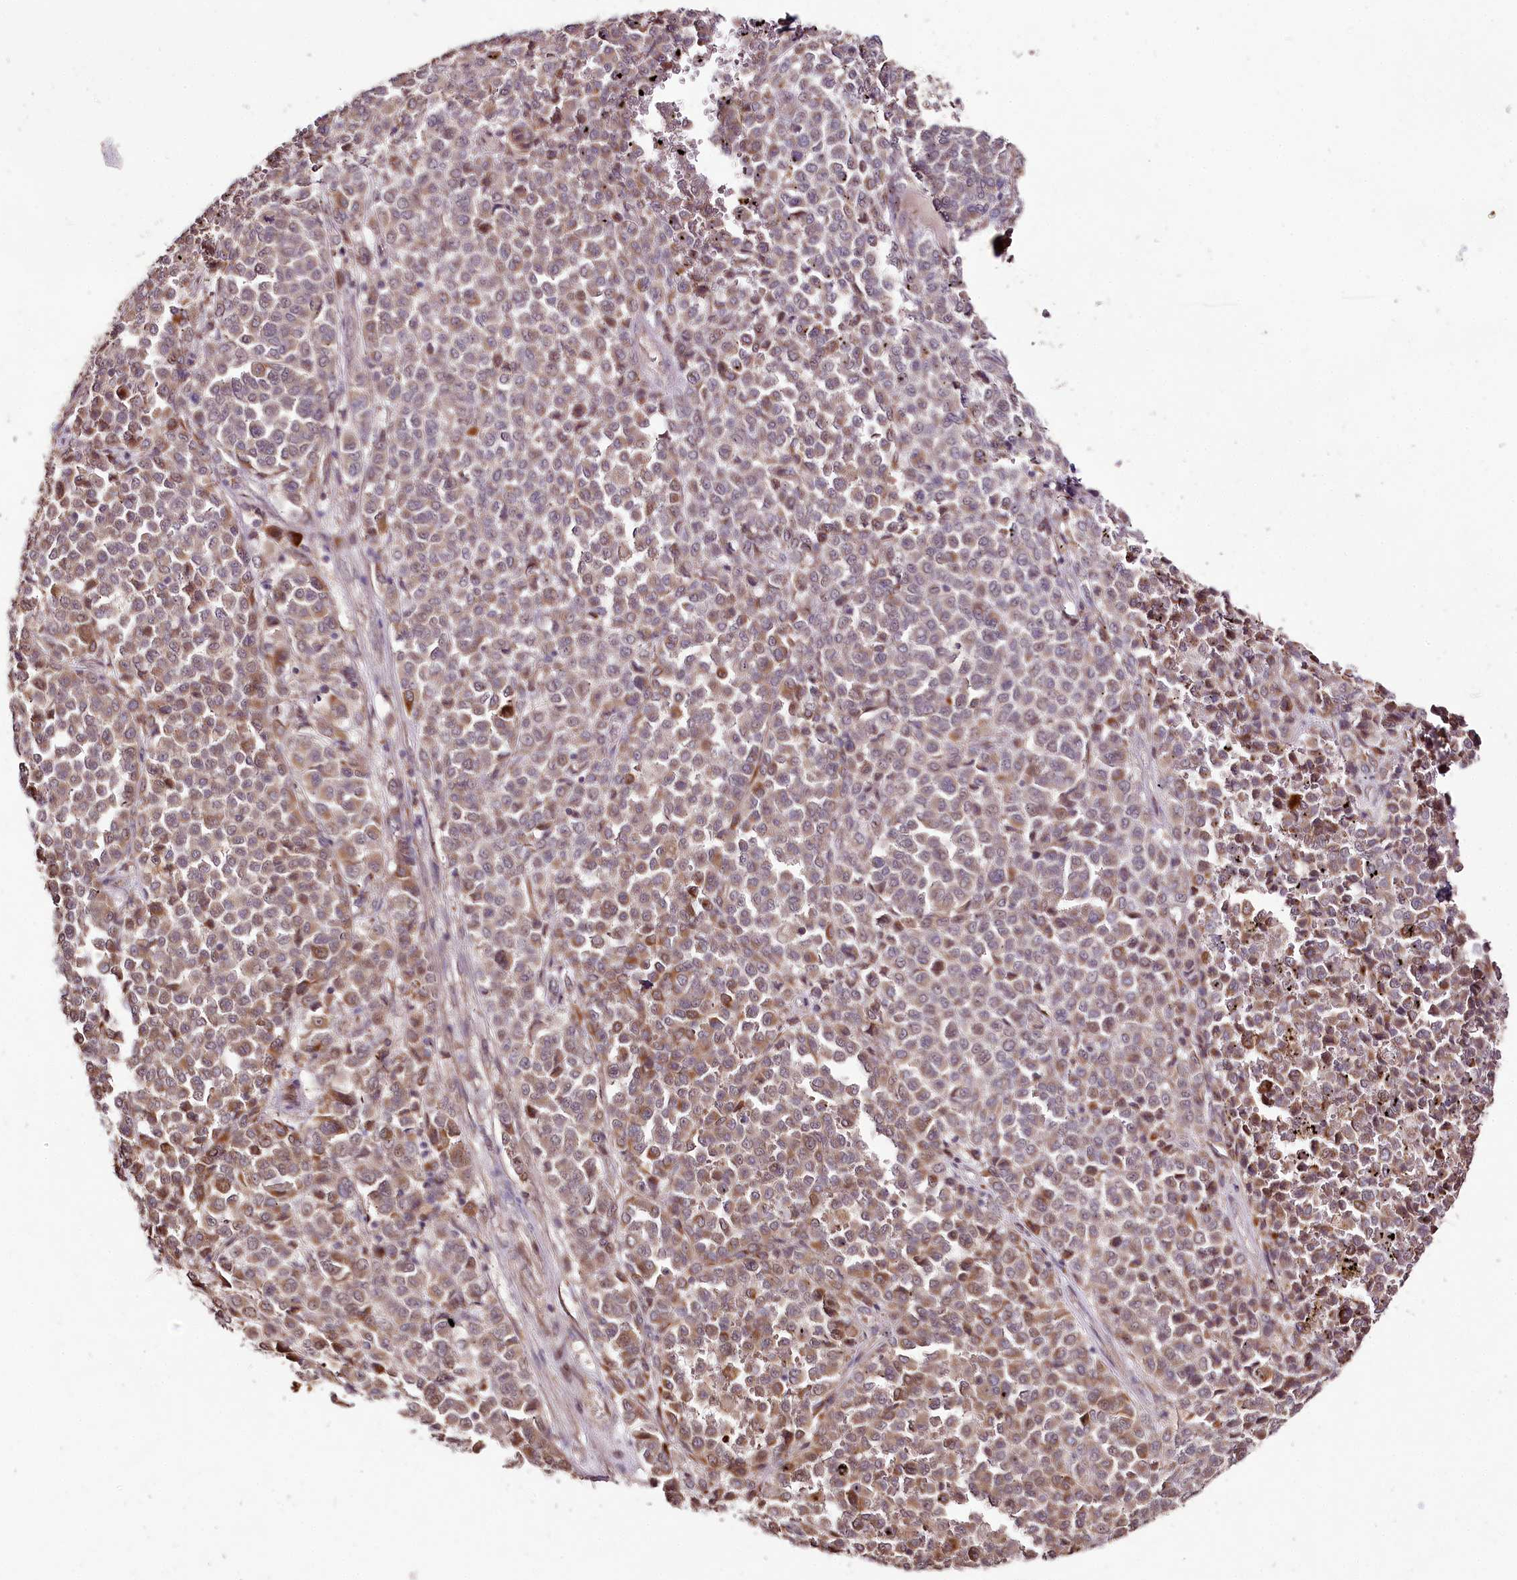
{"staining": {"intensity": "moderate", "quantity": "25%-75%", "location": "cytoplasmic/membranous"}, "tissue": "melanoma", "cell_type": "Tumor cells", "image_type": "cancer", "snomed": [{"axis": "morphology", "description": "Malignant melanoma, Metastatic site"}, {"axis": "topography", "description": "Pancreas"}], "caption": "The image demonstrates immunohistochemical staining of melanoma. There is moderate cytoplasmic/membranous expression is seen in about 25%-75% of tumor cells.", "gene": "DMP1", "patient": {"sex": "female", "age": 30}}